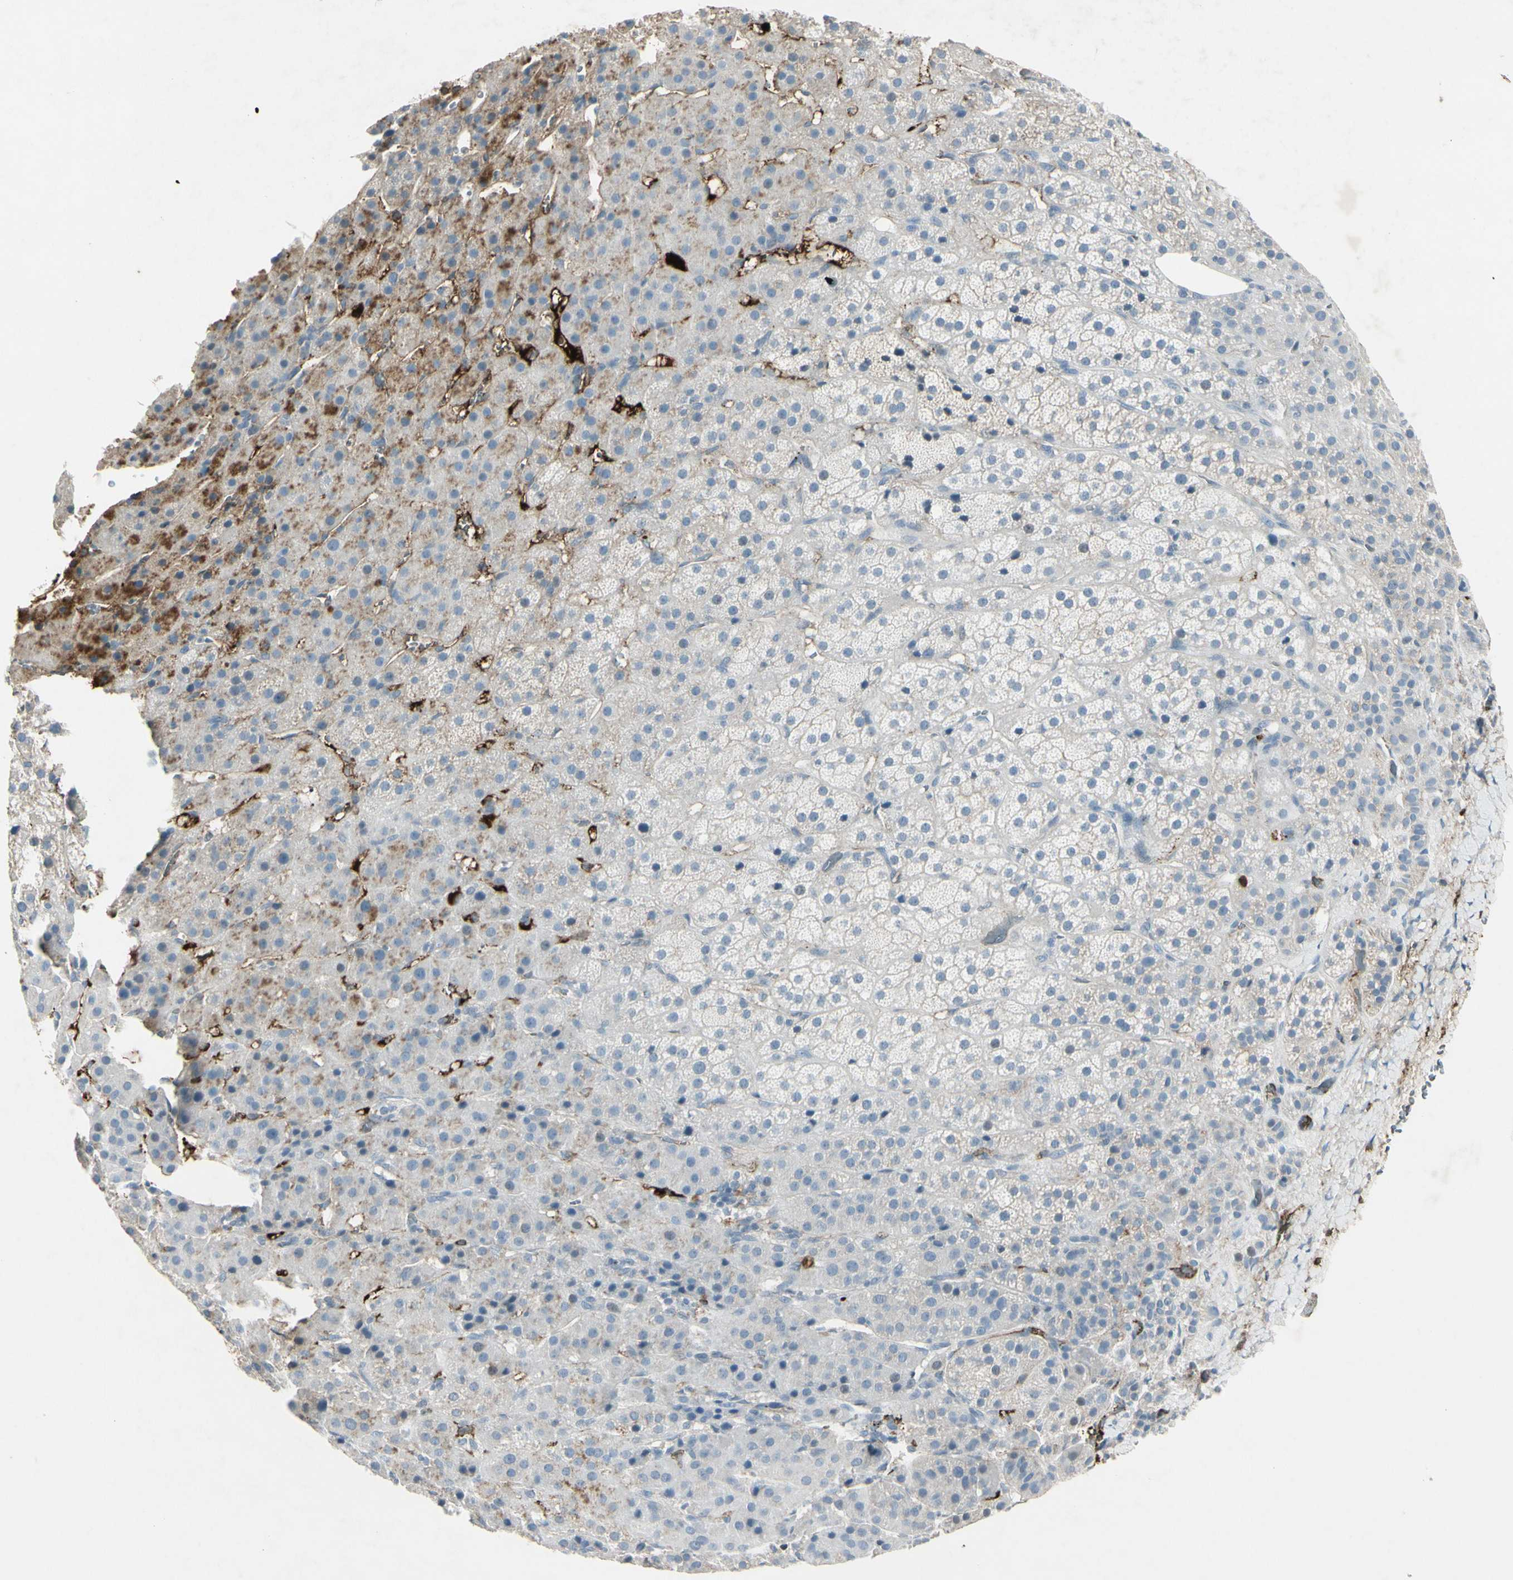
{"staining": {"intensity": "moderate", "quantity": "<25%", "location": "cytoplasmic/membranous"}, "tissue": "adrenal gland", "cell_type": "Glandular cells", "image_type": "normal", "snomed": [{"axis": "morphology", "description": "Normal tissue, NOS"}, {"axis": "topography", "description": "Adrenal gland"}], "caption": "Unremarkable adrenal gland was stained to show a protein in brown. There is low levels of moderate cytoplasmic/membranous expression in approximately <25% of glandular cells. The staining is performed using DAB brown chromogen to label protein expression. The nuclei are counter-stained blue using hematoxylin.", "gene": "IGHM", "patient": {"sex": "female", "age": 57}}